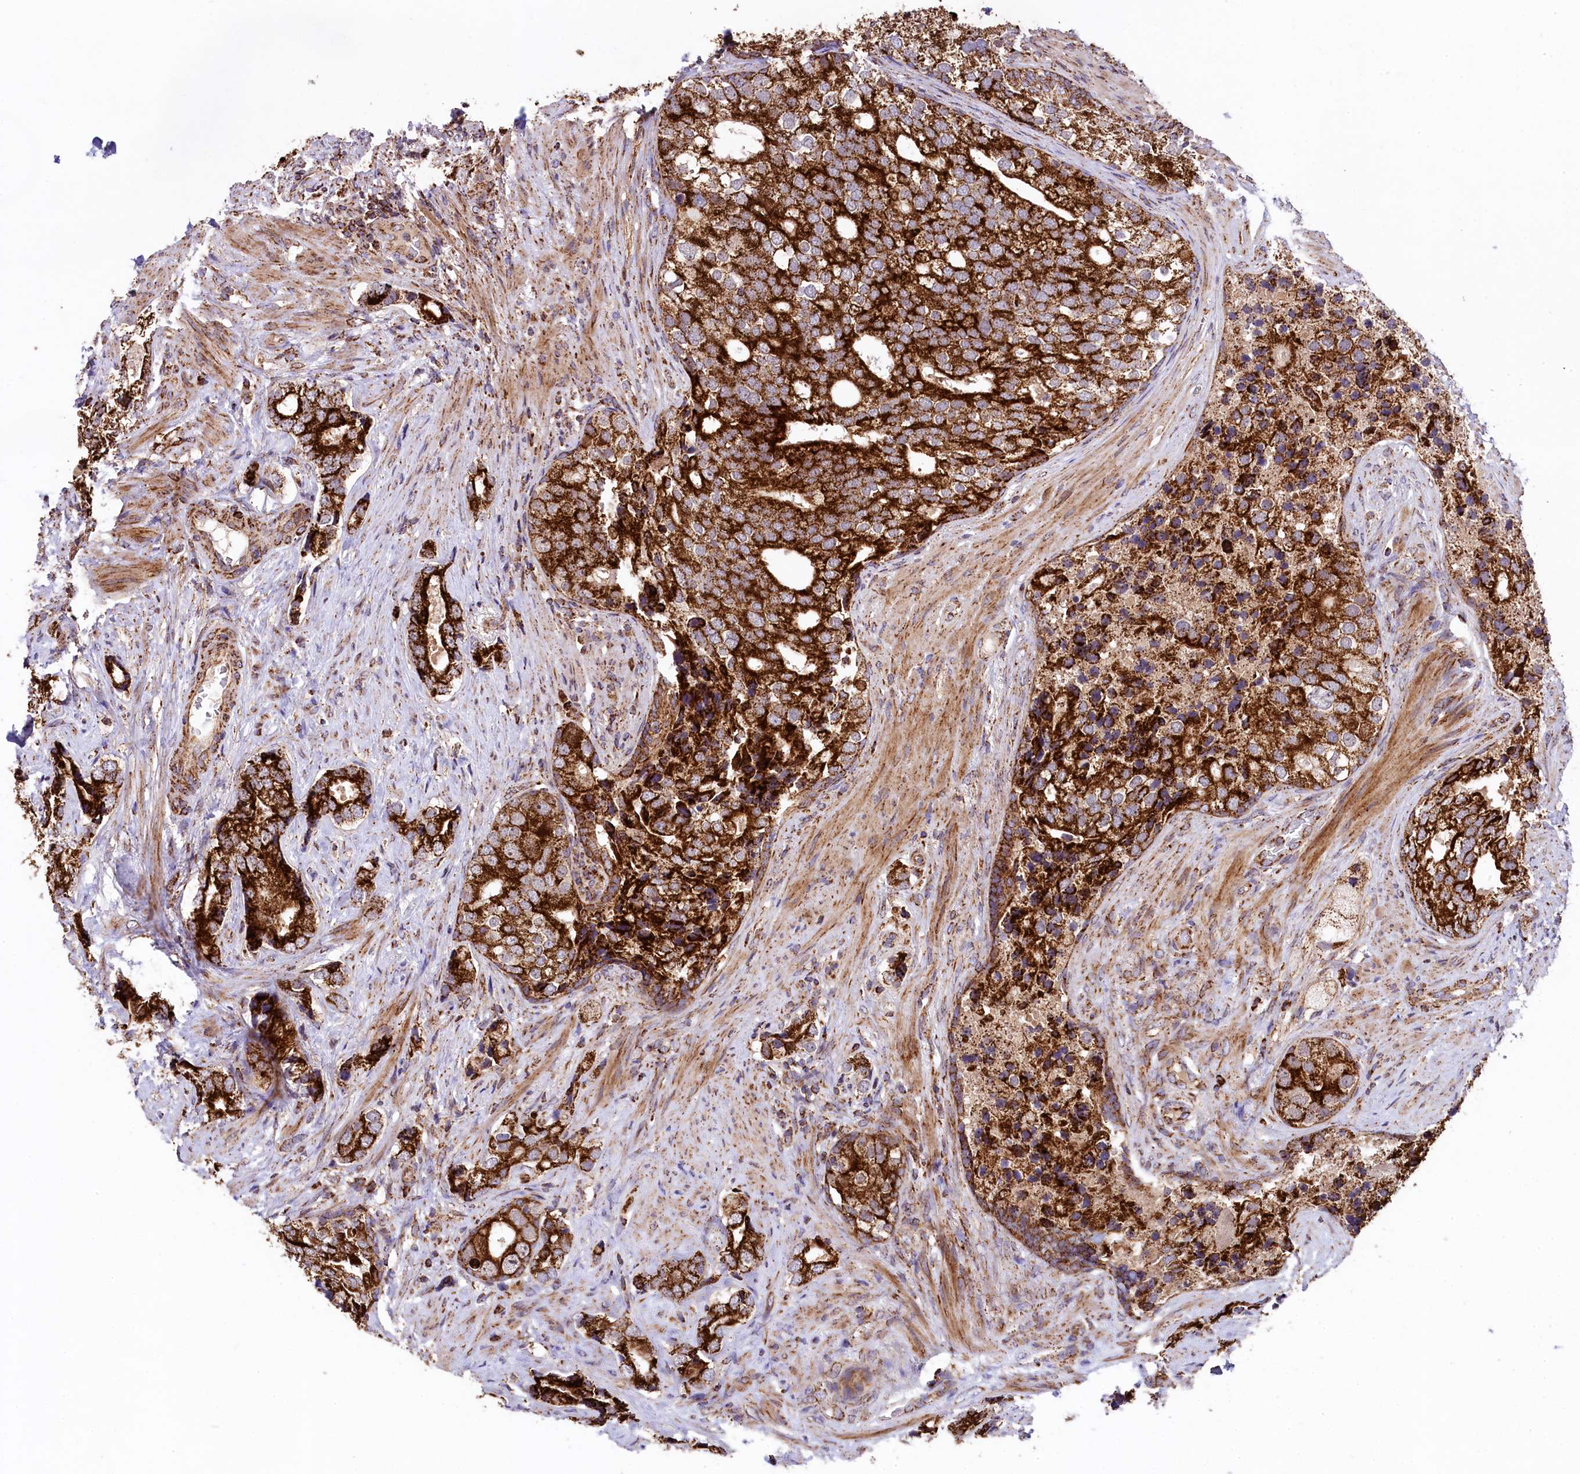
{"staining": {"intensity": "strong", "quantity": ">75%", "location": "cytoplasmic/membranous"}, "tissue": "prostate cancer", "cell_type": "Tumor cells", "image_type": "cancer", "snomed": [{"axis": "morphology", "description": "Adenocarcinoma, High grade"}, {"axis": "topography", "description": "Prostate"}], "caption": "A high-resolution image shows IHC staining of prostate cancer (adenocarcinoma (high-grade)), which shows strong cytoplasmic/membranous staining in approximately >75% of tumor cells.", "gene": "CLYBL", "patient": {"sex": "male", "age": 75}}